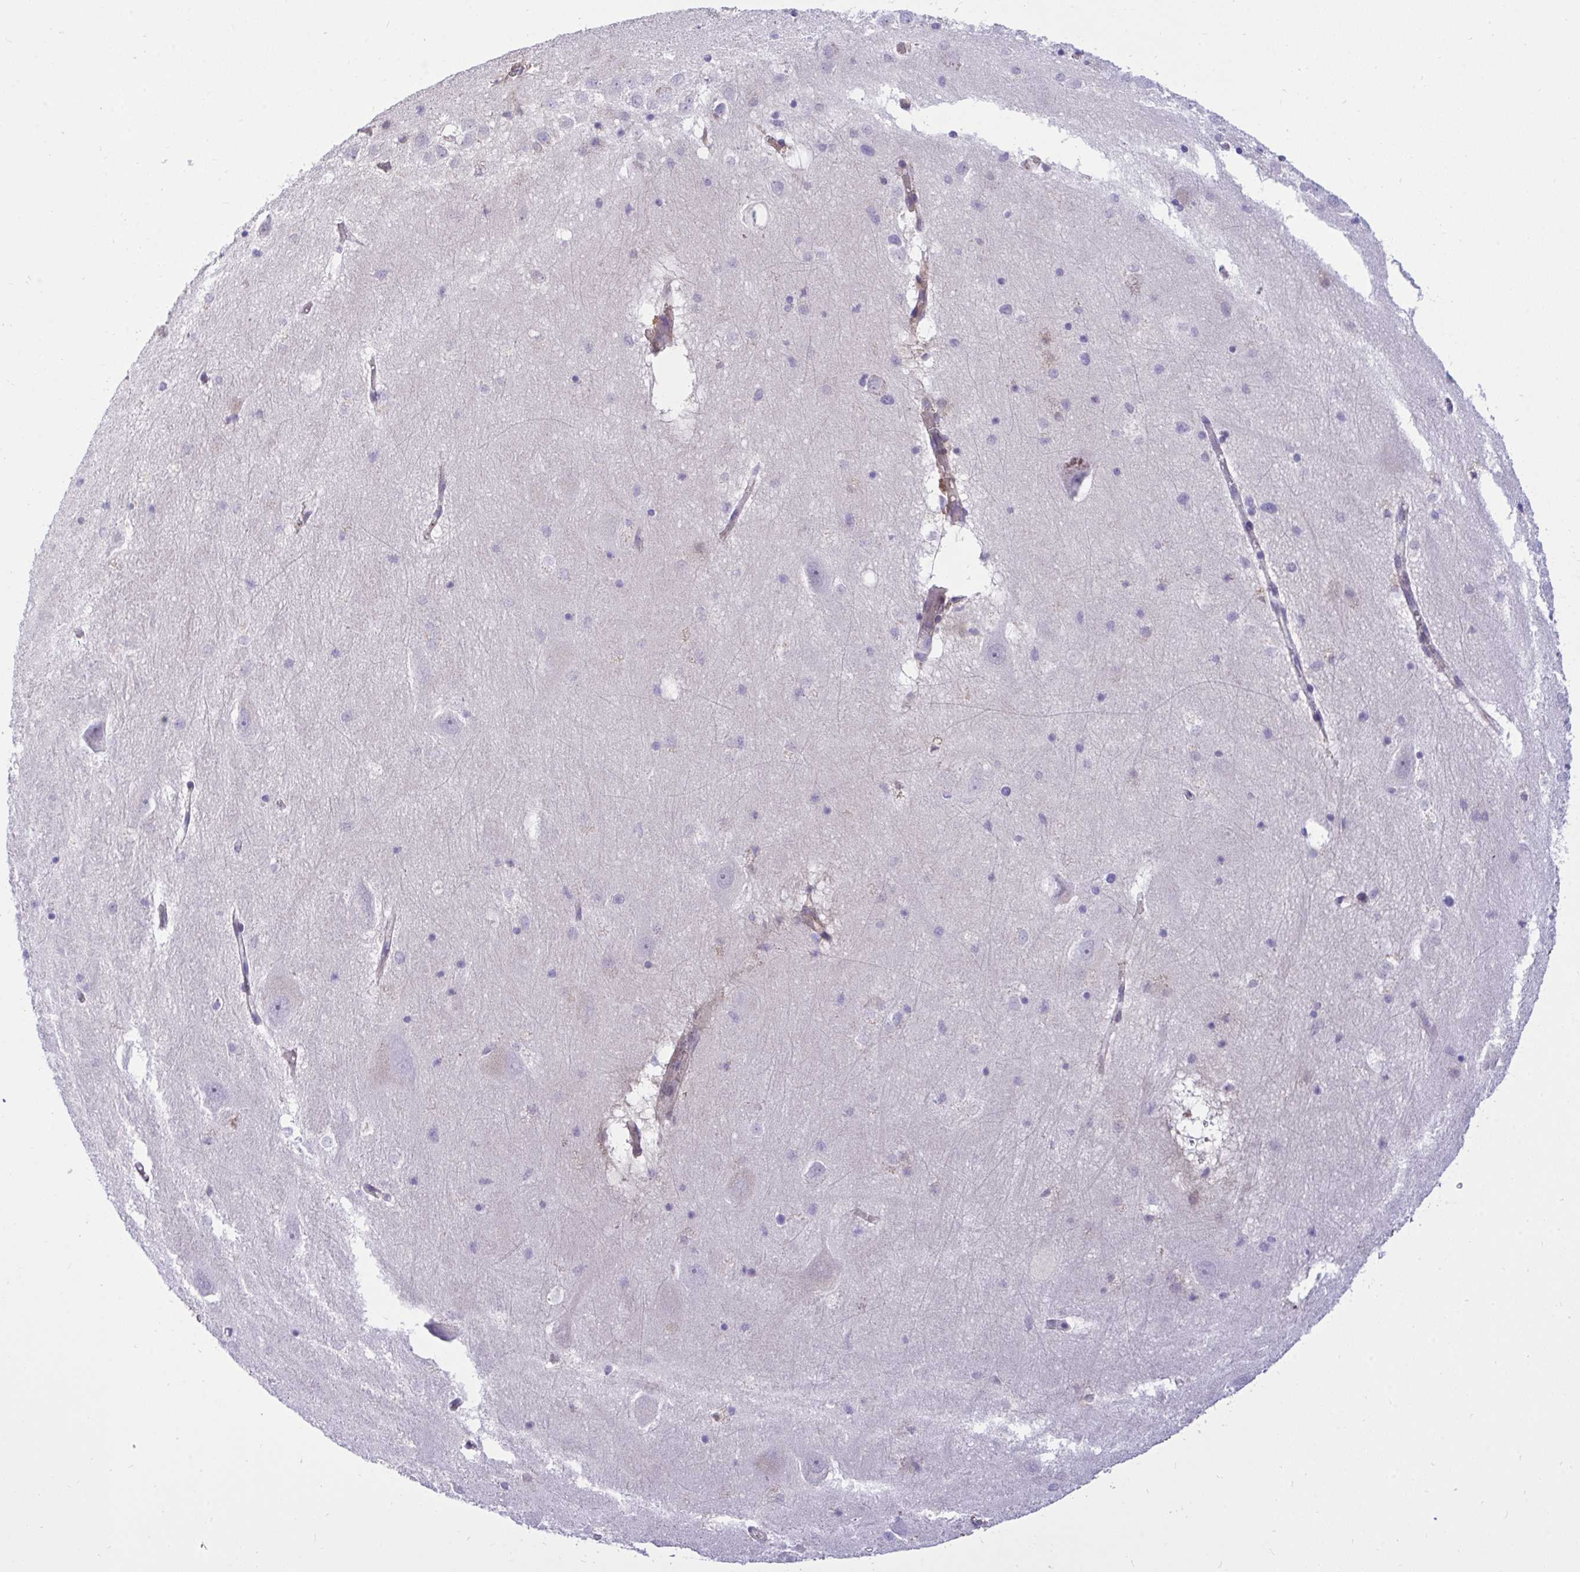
{"staining": {"intensity": "negative", "quantity": "none", "location": "none"}, "tissue": "hippocampus", "cell_type": "Glial cells", "image_type": "normal", "snomed": [{"axis": "morphology", "description": "Normal tissue, NOS"}, {"axis": "topography", "description": "Hippocampus"}], "caption": "Immunohistochemistry (IHC) photomicrograph of benign human hippocampus stained for a protein (brown), which reveals no positivity in glial cells. (Immunohistochemistry, brightfield microscopy, high magnification).", "gene": "F2", "patient": {"sex": "male", "age": 58}}